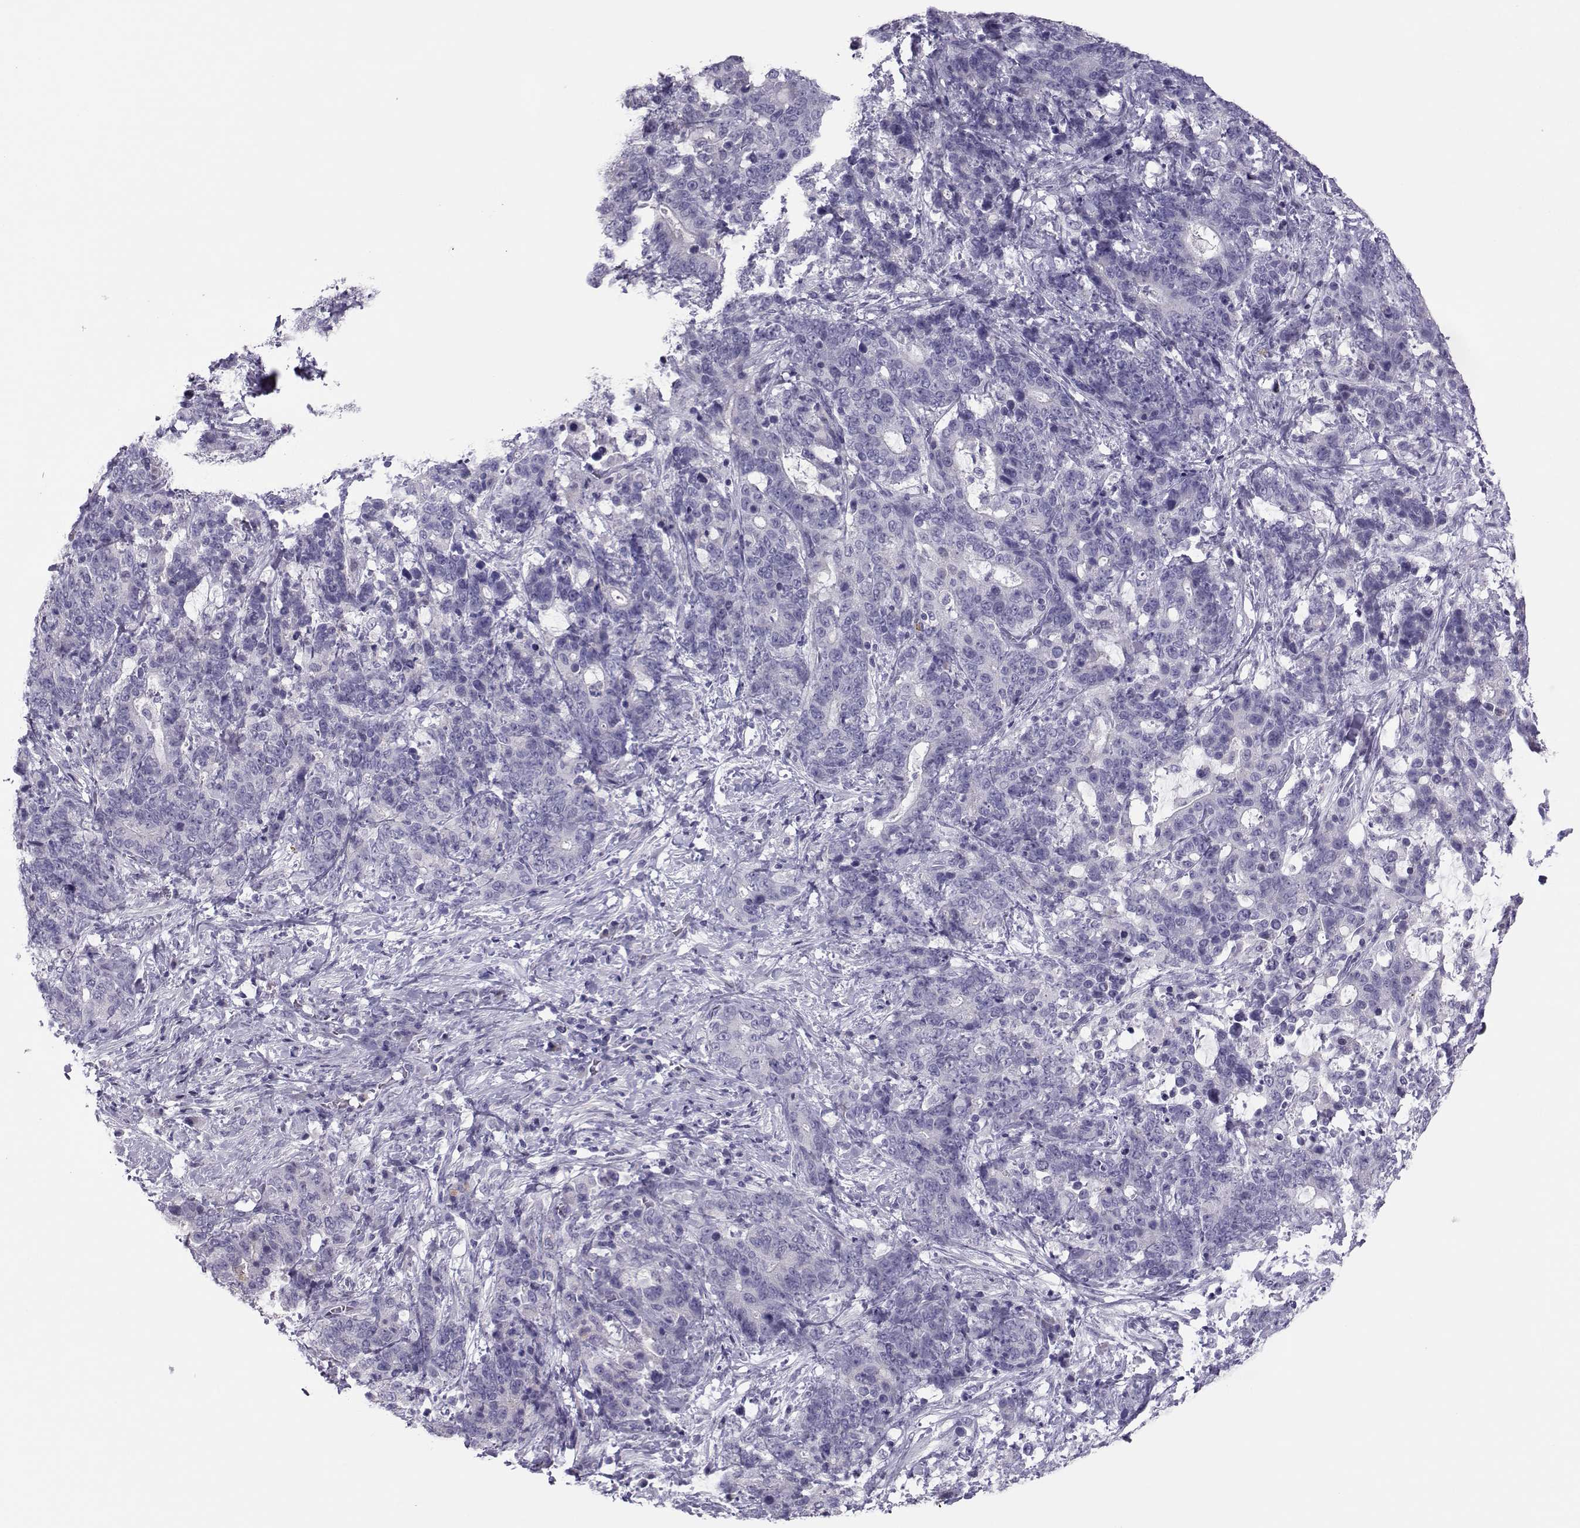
{"staining": {"intensity": "negative", "quantity": "none", "location": "none"}, "tissue": "stomach cancer", "cell_type": "Tumor cells", "image_type": "cancer", "snomed": [{"axis": "morphology", "description": "Normal tissue, NOS"}, {"axis": "morphology", "description": "Adenocarcinoma, NOS"}, {"axis": "topography", "description": "Stomach"}], "caption": "Immunohistochemical staining of human stomach cancer (adenocarcinoma) shows no significant expression in tumor cells. The staining was performed using DAB to visualize the protein expression in brown, while the nuclei were stained in blue with hematoxylin (Magnification: 20x).", "gene": "TRPM7", "patient": {"sex": "female", "age": 64}}